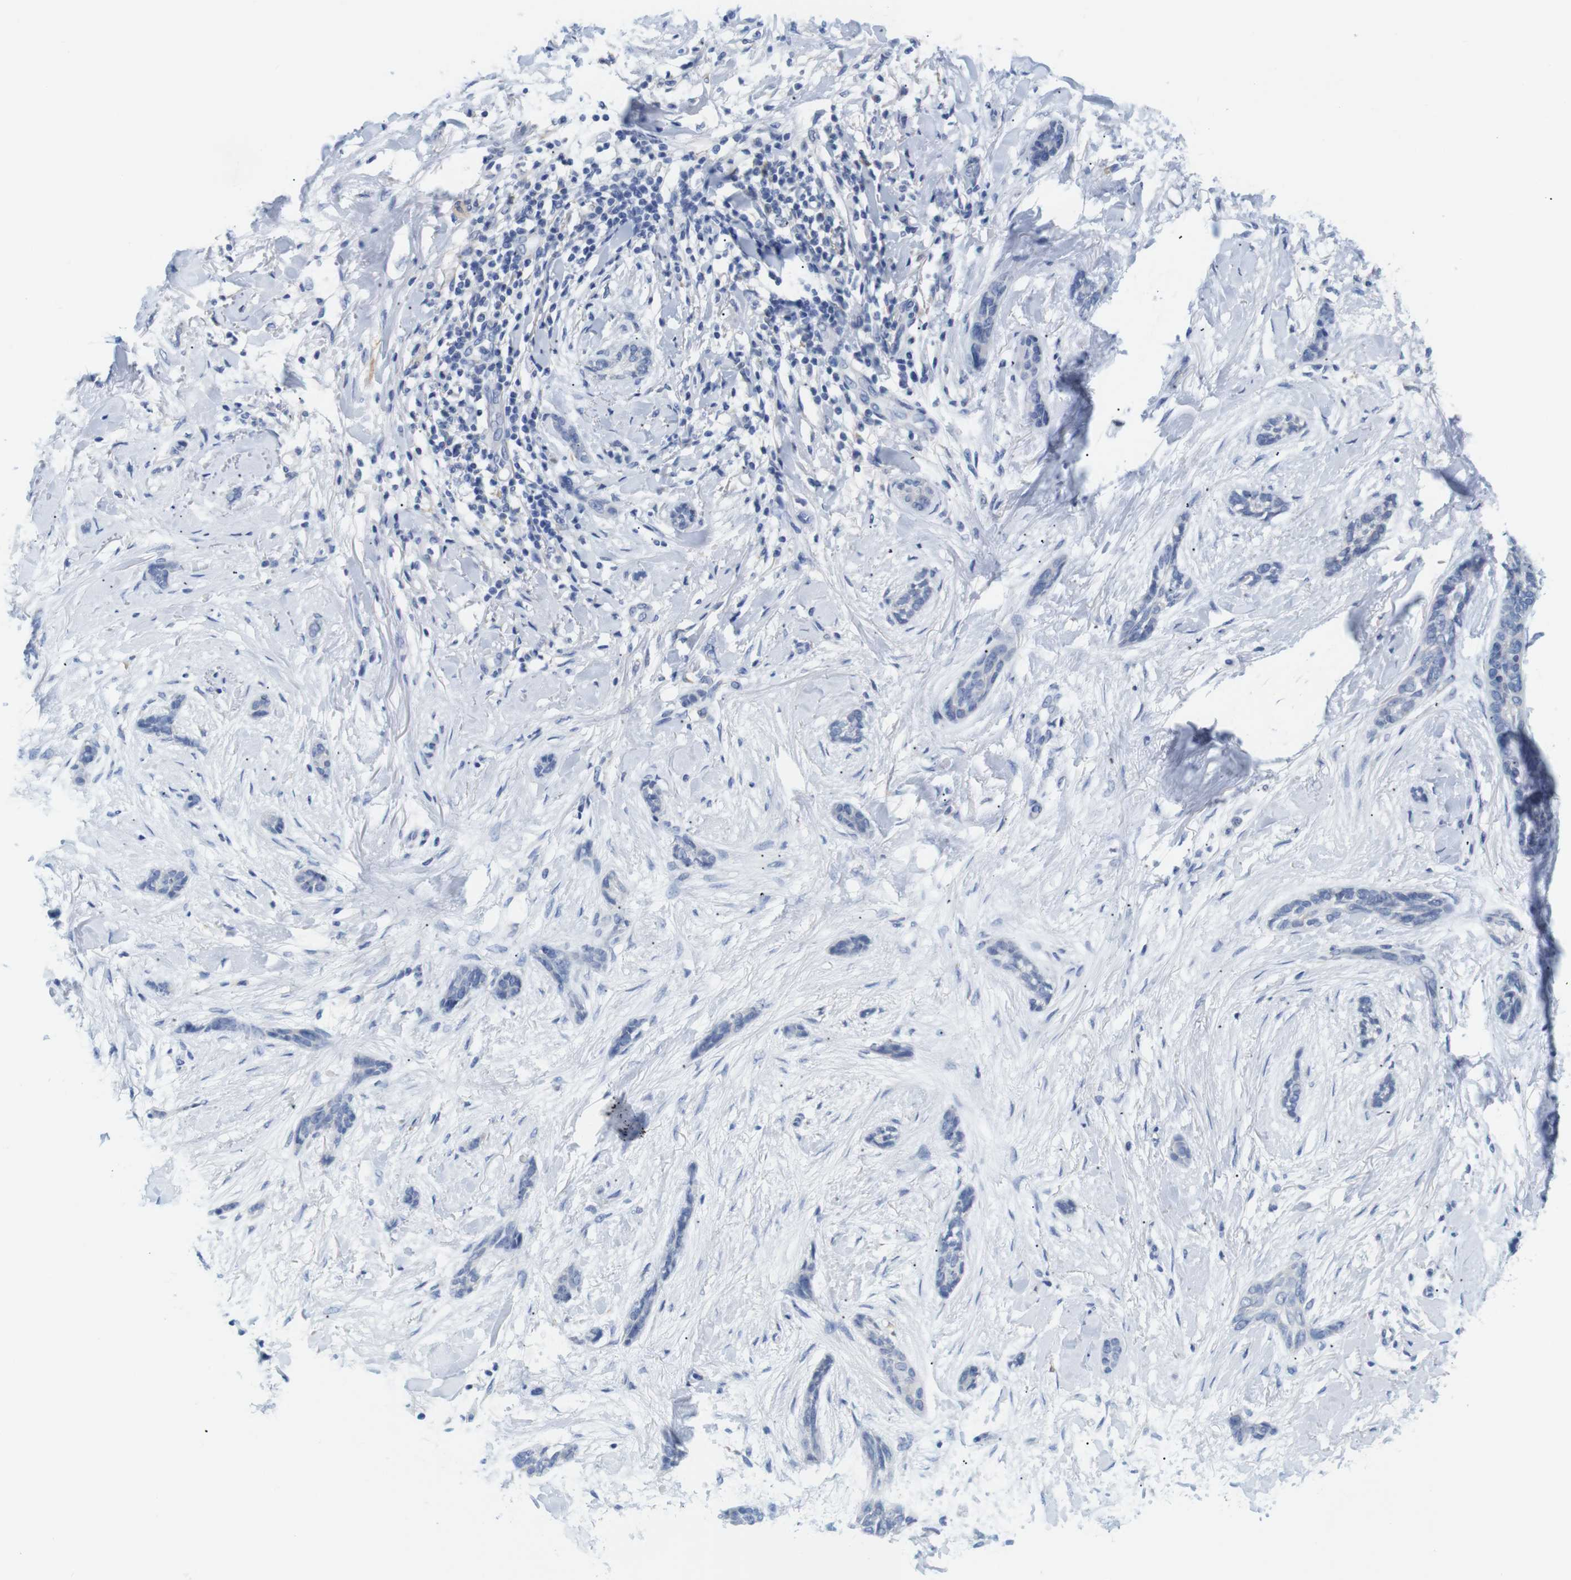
{"staining": {"intensity": "negative", "quantity": "none", "location": "none"}, "tissue": "skin cancer", "cell_type": "Tumor cells", "image_type": "cancer", "snomed": [{"axis": "morphology", "description": "Basal cell carcinoma"}, {"axis": "morphology", "description": "Adnexal tumor, benign"}, {"axis": "topography", "description": "Skin"}], "caption": "Protein analysis of benign adnexal tumor (skin) shows no significant staining in tumor cells.", "gene": "NEBL", "patient": {"sex": "female", "age": 42}}